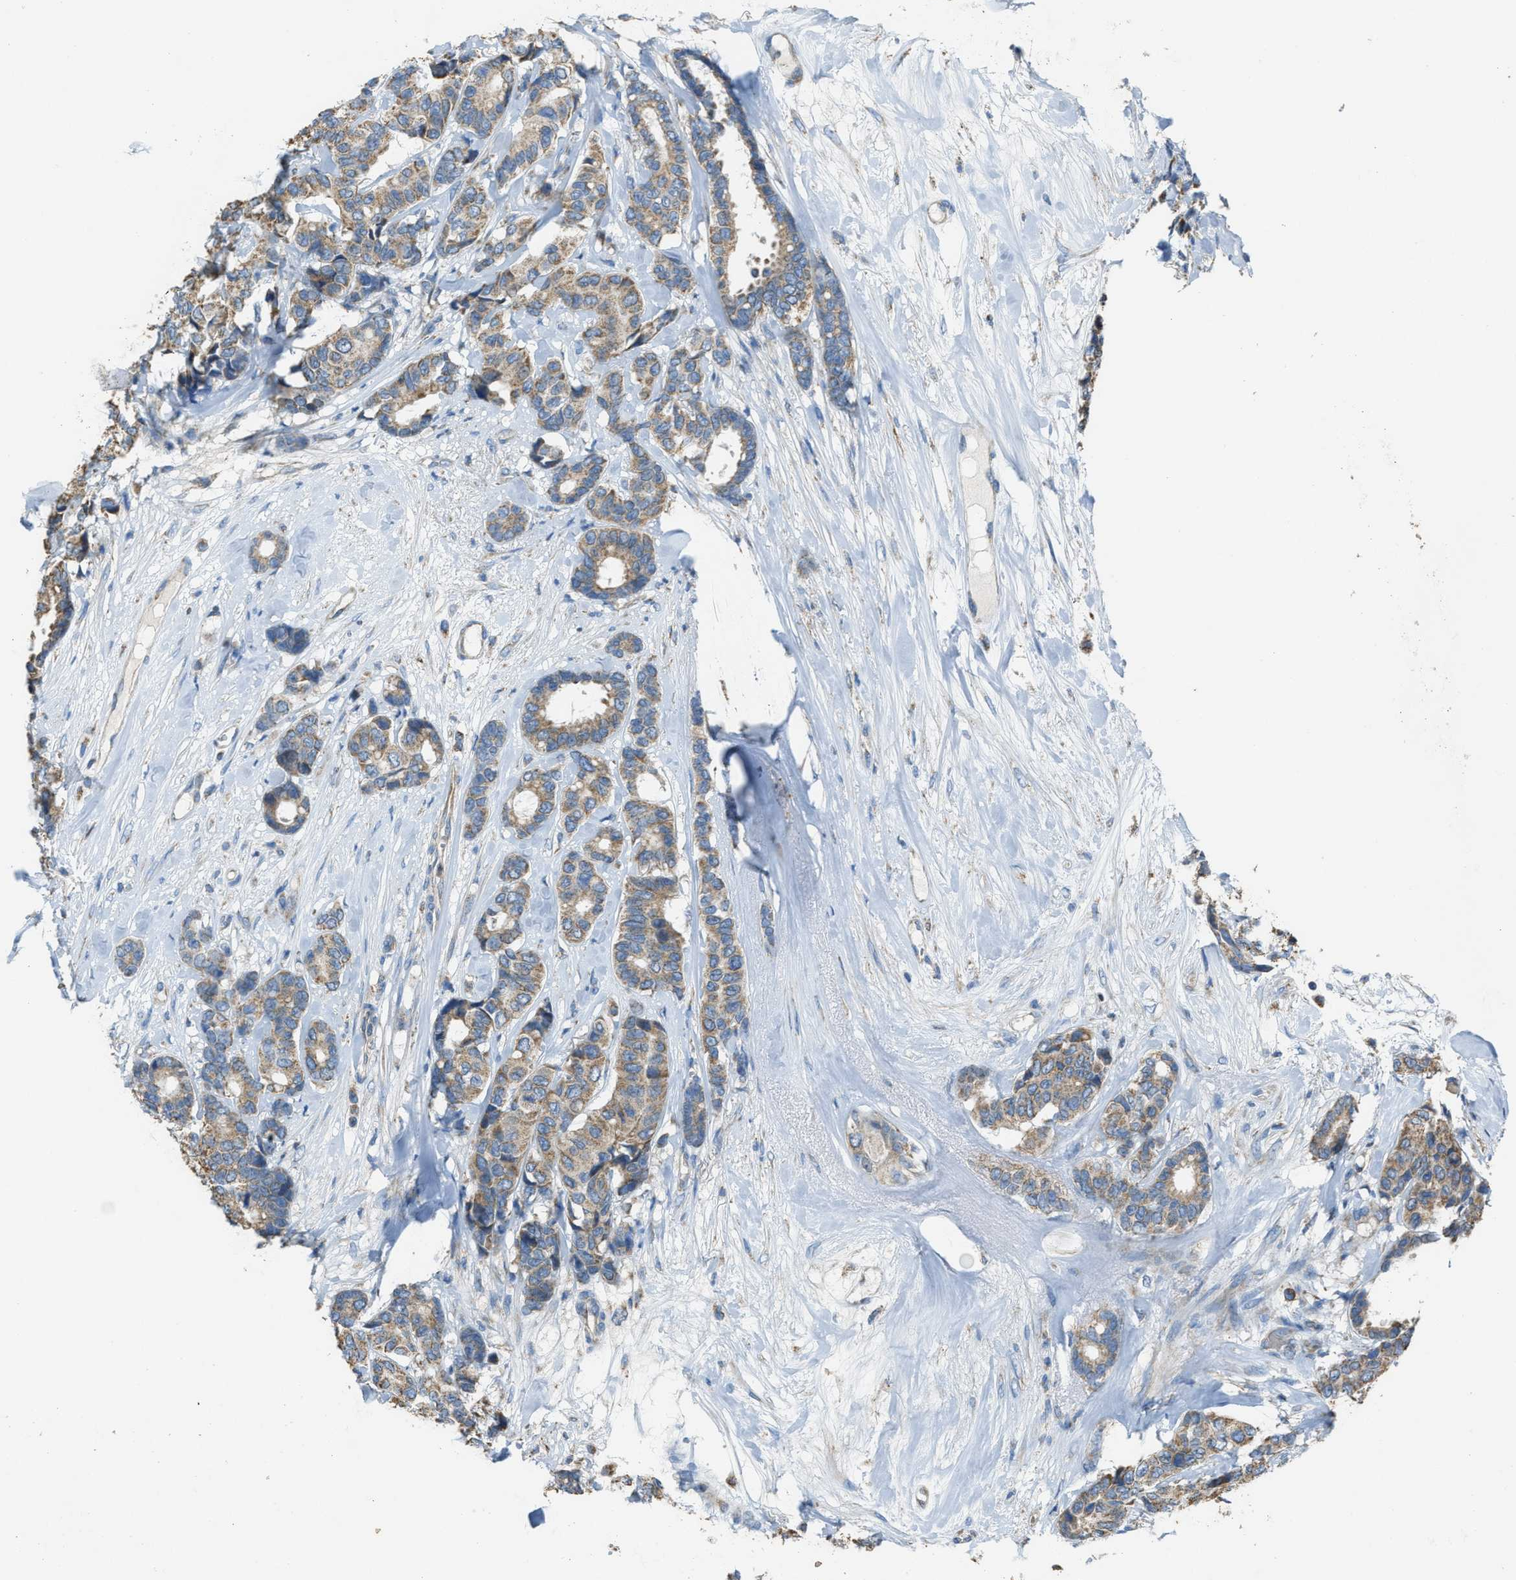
{"staining": {"intensity": "moderate", "quantity": ">75%", "location": "cytoplasmic/membranous"}, "tissue": "breast cancer", "cell_type": "Tumor cells", "image_type": "cancer", "snomed": [{"axis": "morphology", "description": "Duct carcinoma"}, {"axis": "topography", "description": "Breast"}], "caption": "Tumor cells reveal medium levels of moderate cytoplasmic/membranous expression in approximately >75% of cells in intraductal carcinoma (breast). Using DAB (3,3'-diaminobenzidine) (brown) and hematoxylin (blue) stains, captured at high magnification using brightfield microscopy.", "gene": "SLC25A11", "patient": {"sex": "female", "age": 87}}